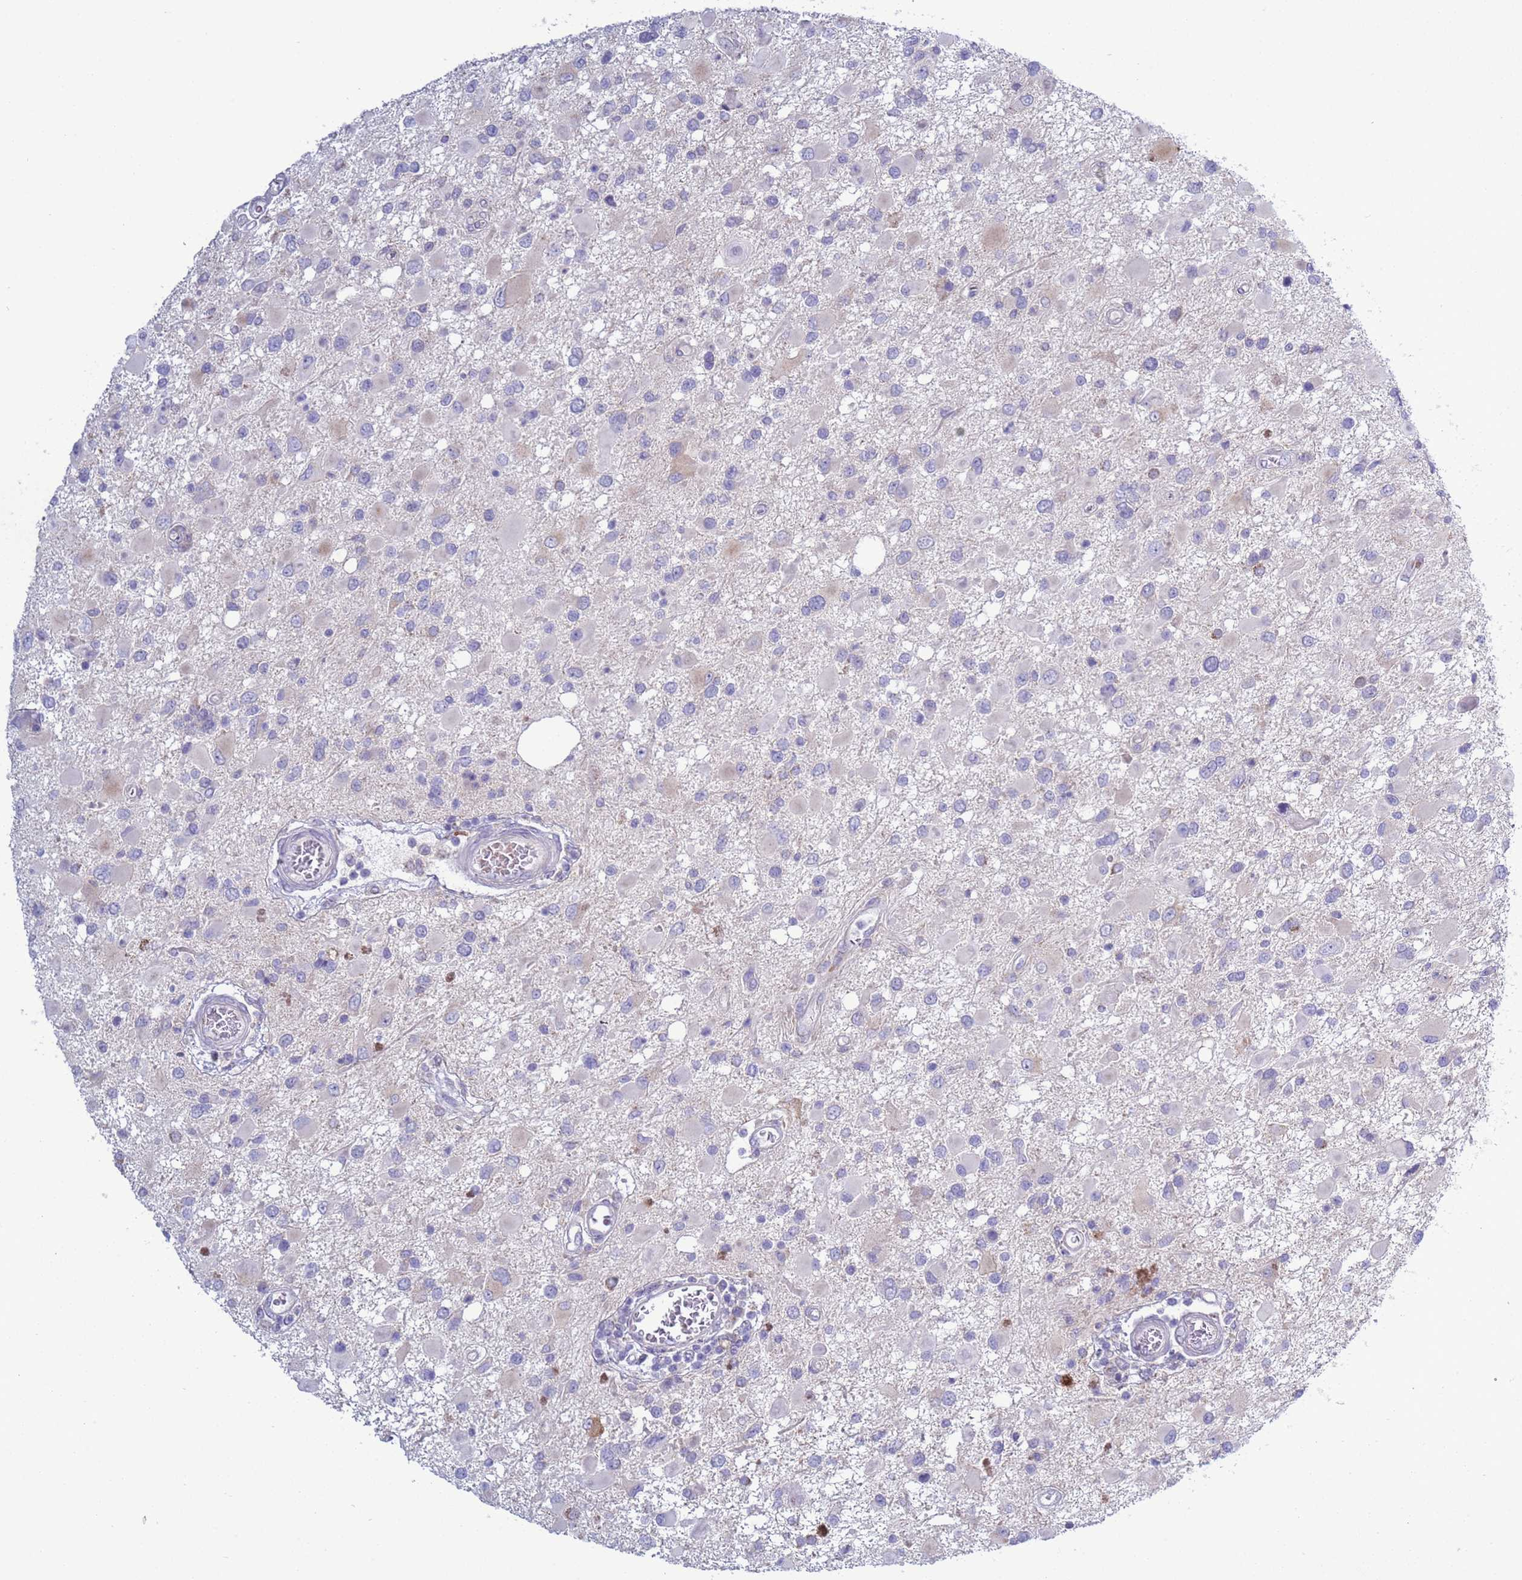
{"staining": {"intensity": "negative", "quantity": "none", "location": "none"}, "tissue": "glioma", "cell_type": "Tumor cells", "image_type": "cancer", "snomed": [{"axis": "morphology", "description": "Glioma, malignant, High grade"}, {"axis": "topography", "description": "Brain"}], "caption": "IHC of glioma exhibits no positivity in tumor cells.", "gene": "ABHD17B", "patient": {"sex": "male", "age": 53}}